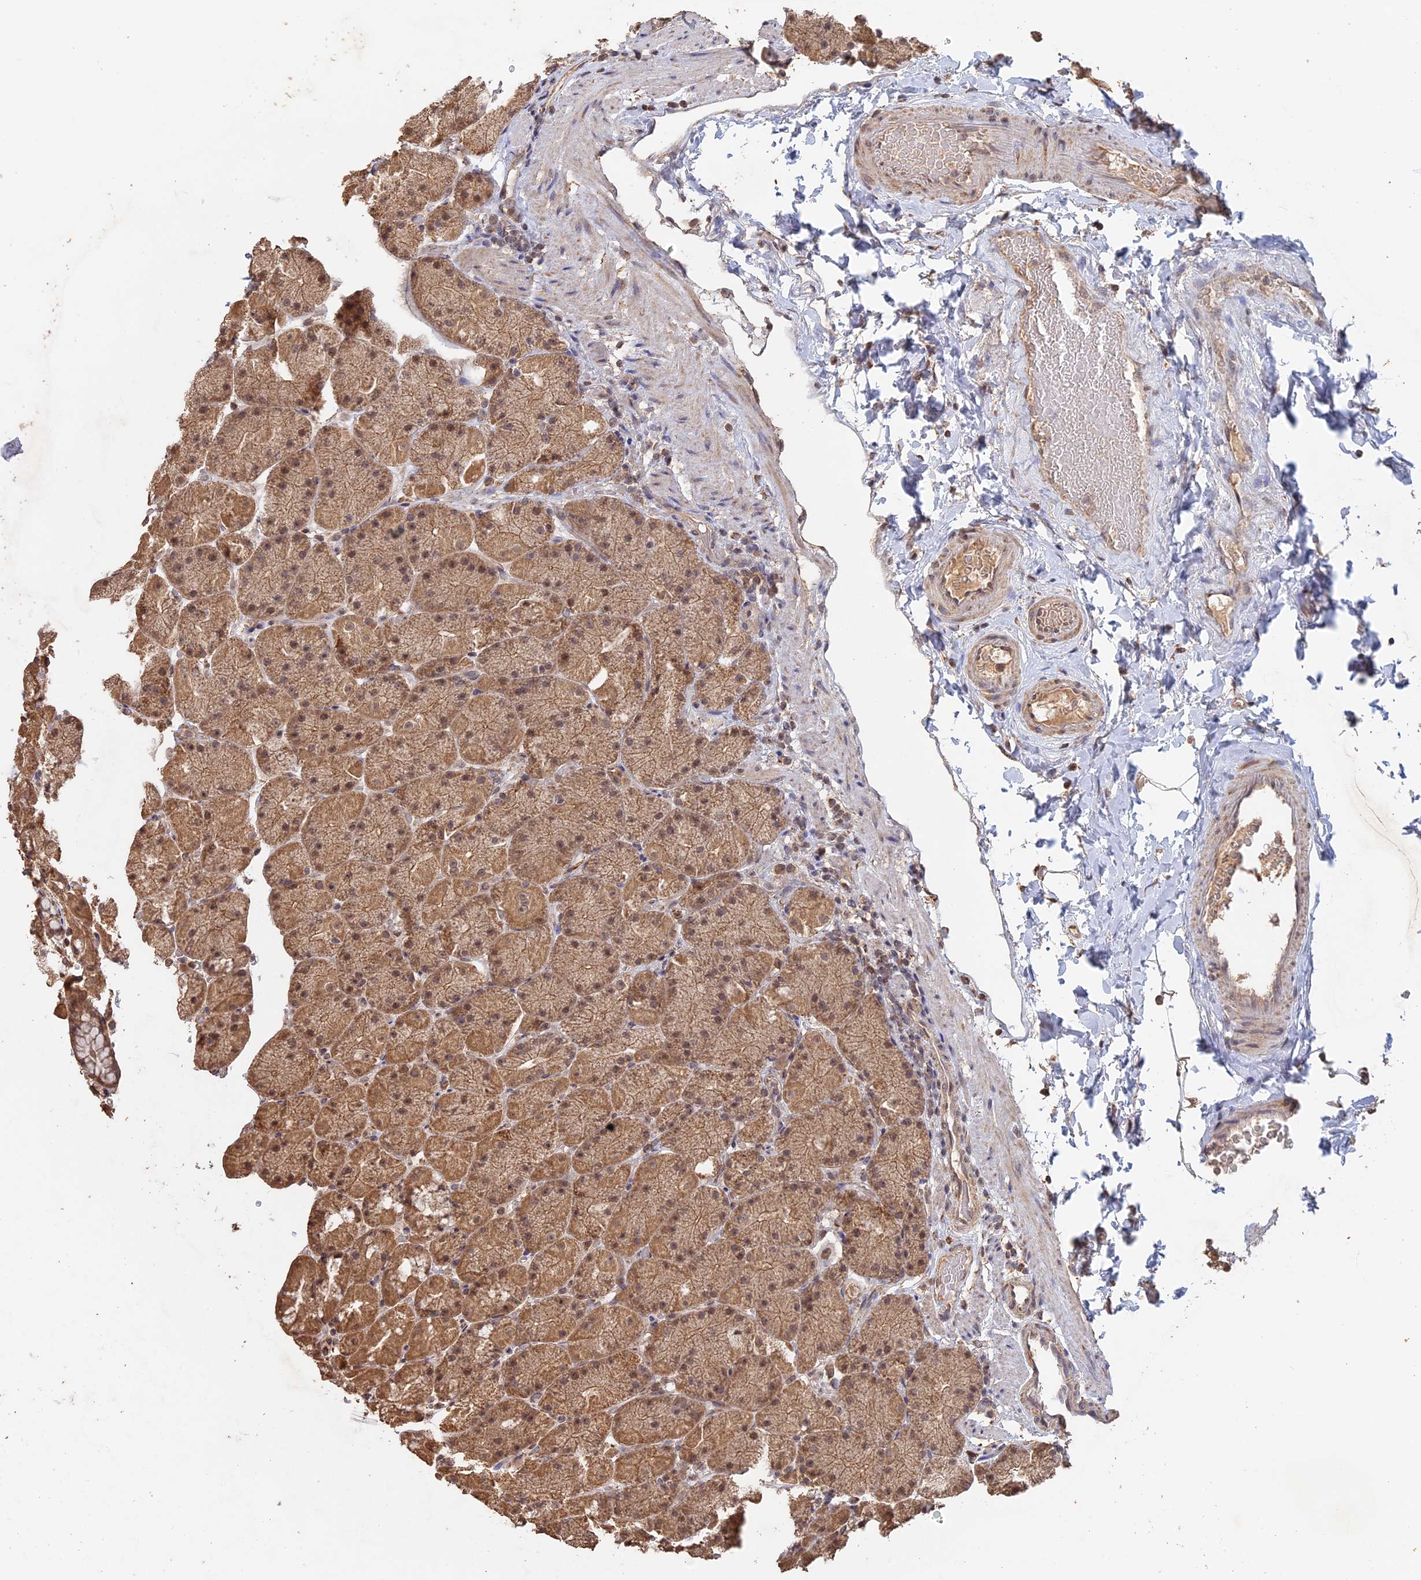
{"staining": {"intensity": "moderate", "quantity": ">75%", "location": "cytoplasmic/membranous,nuclear"}, "tissue": "stomach", "cell_type": "Glandular cells", "image_type": "normal", "snomed": [{"axis": "morphology", "description": "Normal tissue, NOS"}, {"axis": "topography", "description": "Stomach, upper"}, {"axis": "topography", "description": "Stomach, lower"}], "caption": "Immunohistochemistry staining of benign stomach, which exhibits medium levels of moderate cytoplasmic/membranous,nuclear staining in about >75% of glandular cells indicating moderate cytoplasmic/membranous,nuclear protein expression. The staining was performed using DAB (3,3'-diaminobenzidine) (brown) for protein detection and nuclei were counterstained in hematoxylin (blue).", "gene": "FAM210B", "patient": {"sex": "male", "age": 67}}